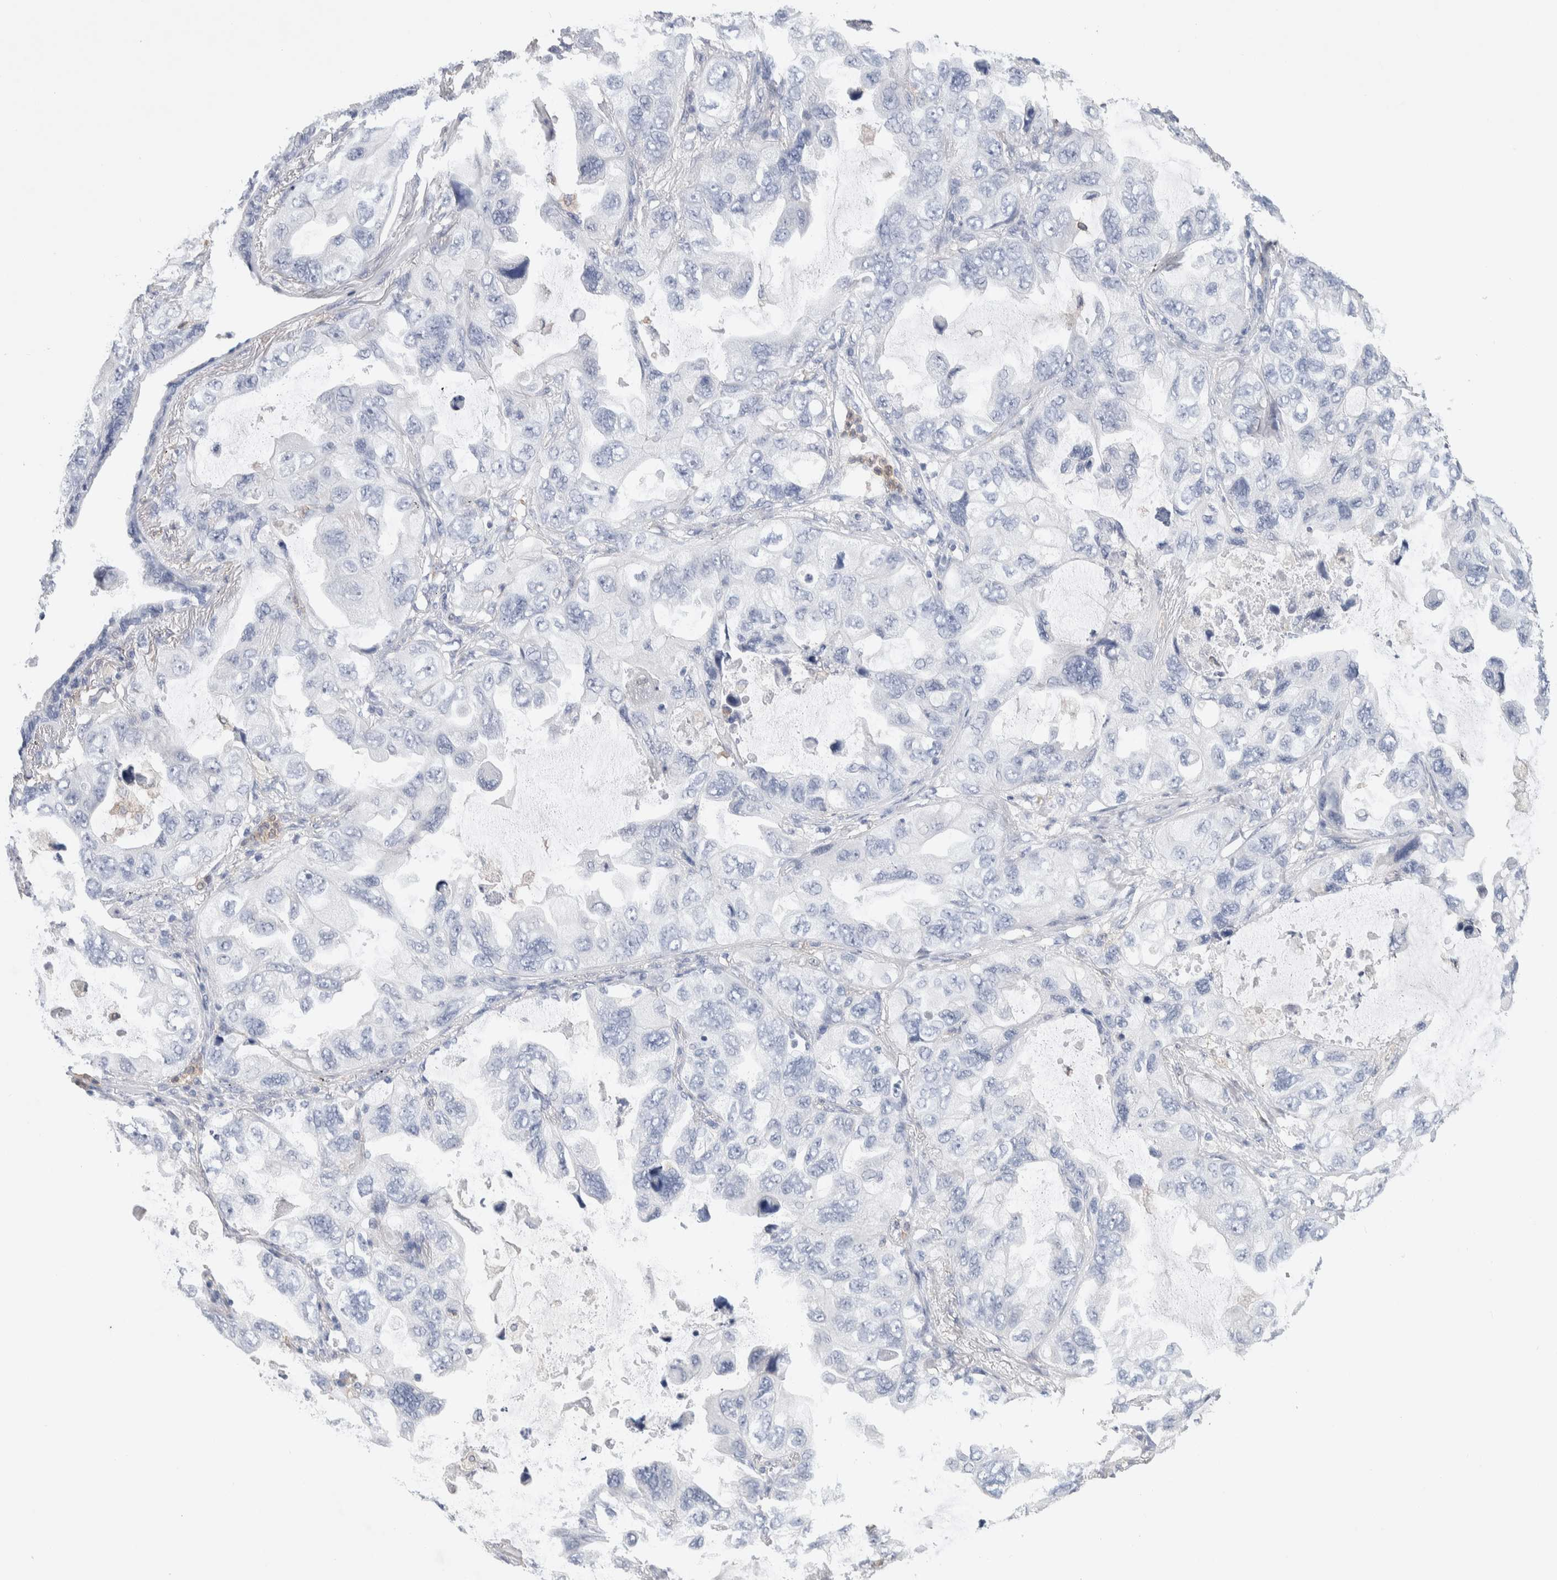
{"staining": {"intensity": "negative", "quantity": "none", "location": "none"}, "tissue": "lung cancer", "cell_type": "Tumor cells", "image_type": "cancer", "snomed": [{"axis": "morphology", "description": "Squamous cell carcinoma, NOS"}, {"axis": "topography", "description": "Lung"}], "caption": "Human squamous cell carcinoma (lung) stained for a protein using immunohistochemistry reveals no staining in tumor cells.", "gene": "NCF2", "patient": {"sex": "female", "age": 73}}